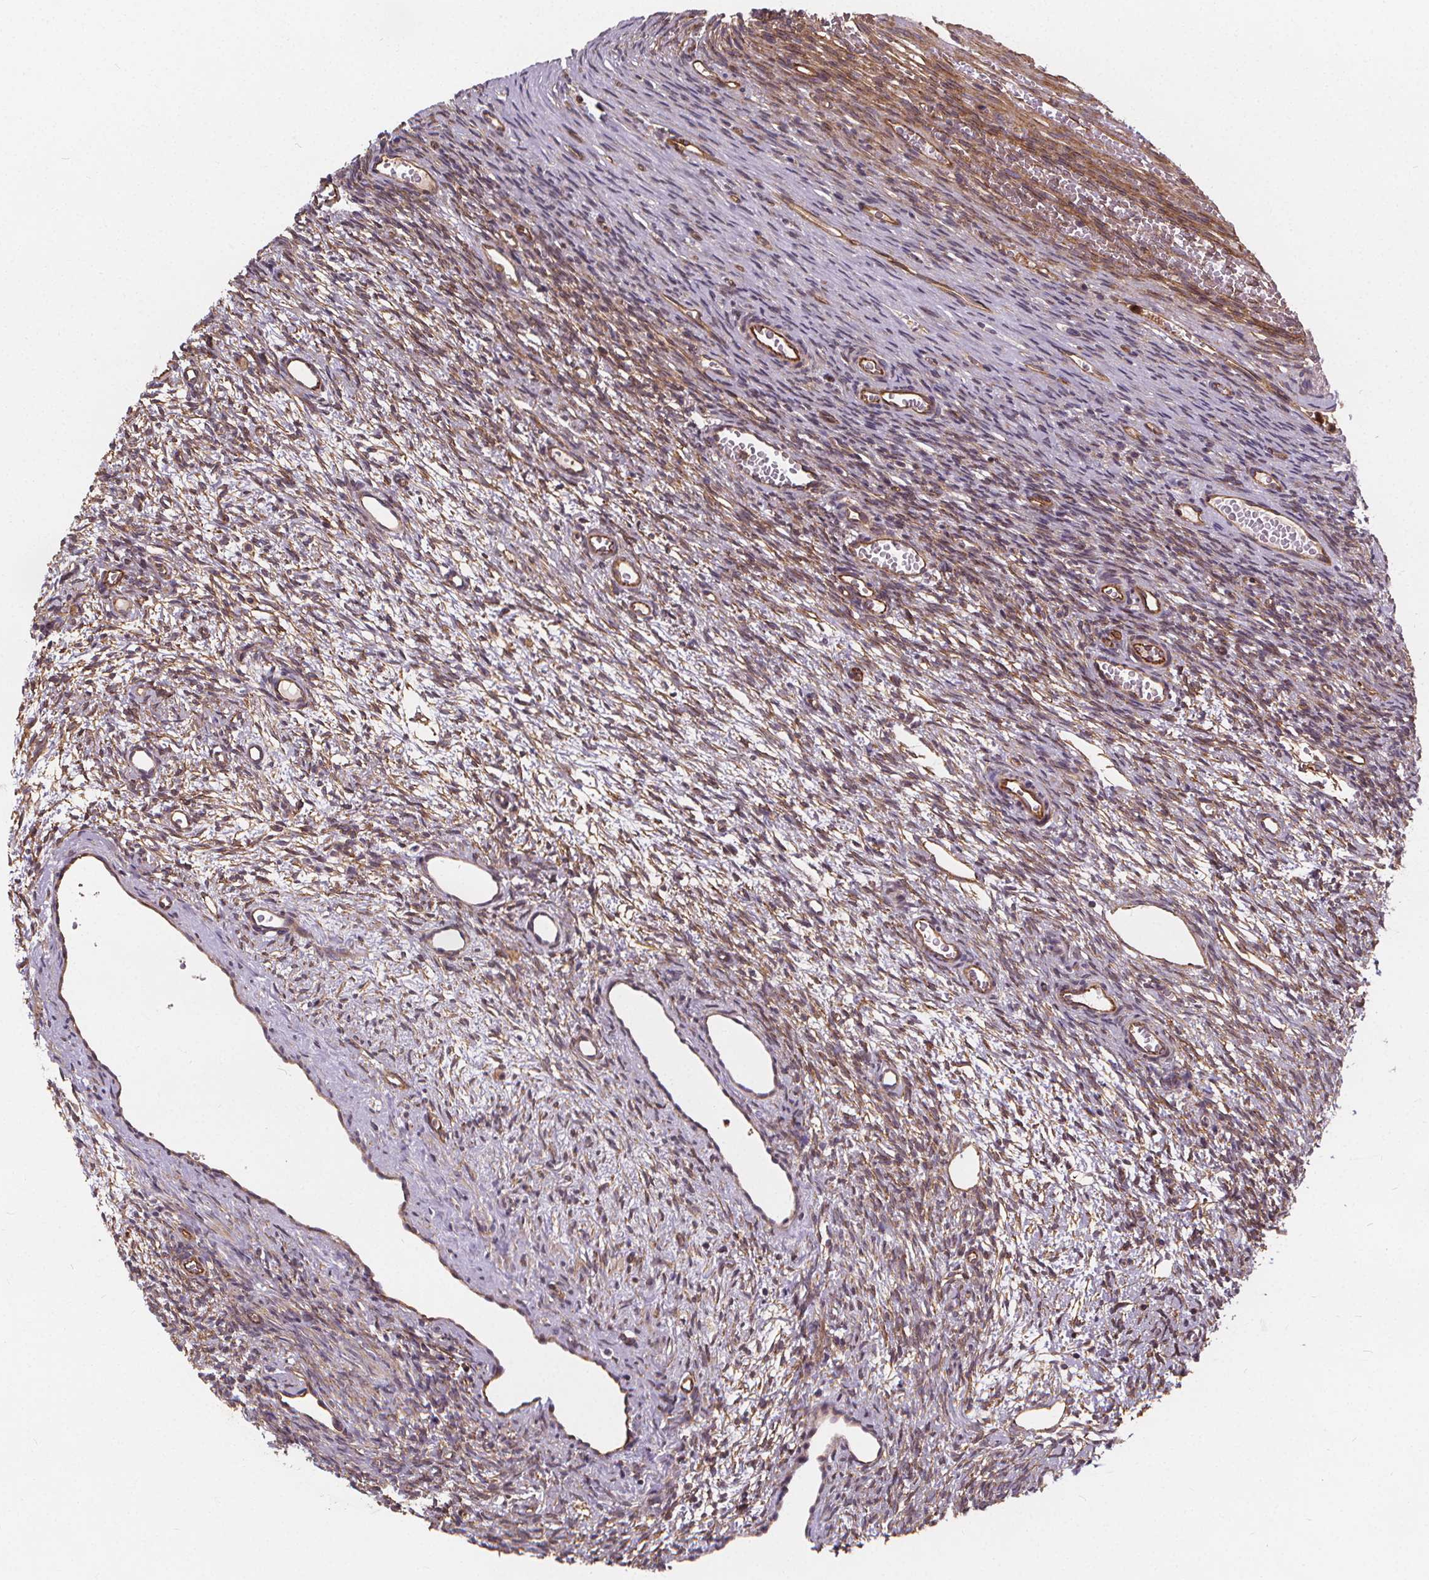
{"staining": {"intensity": "moderate", "quantity": ">75%", "location": "cytoplasmic/membranous"}, "tissue": "ovary", "cell_type": "Ovarian stroma cells", "image_type": "normal", "snomed": [{"axis": "morphology", "description": "Normal tissue, NOS"}, {"axis": "topography", "description": "Ovary"}], "caption": "Immunohistochemistry (IHC) of unremarkable human ovary demonstrates medium levels of moderate cytoplasmic/membranous staining in approximately >75% of ovarian stroma cells. Ihc stains the protein in brown and the nuclei are stained blue.", "gene": "CLINT1", "patient": {"sex": "female", "age": 34}}